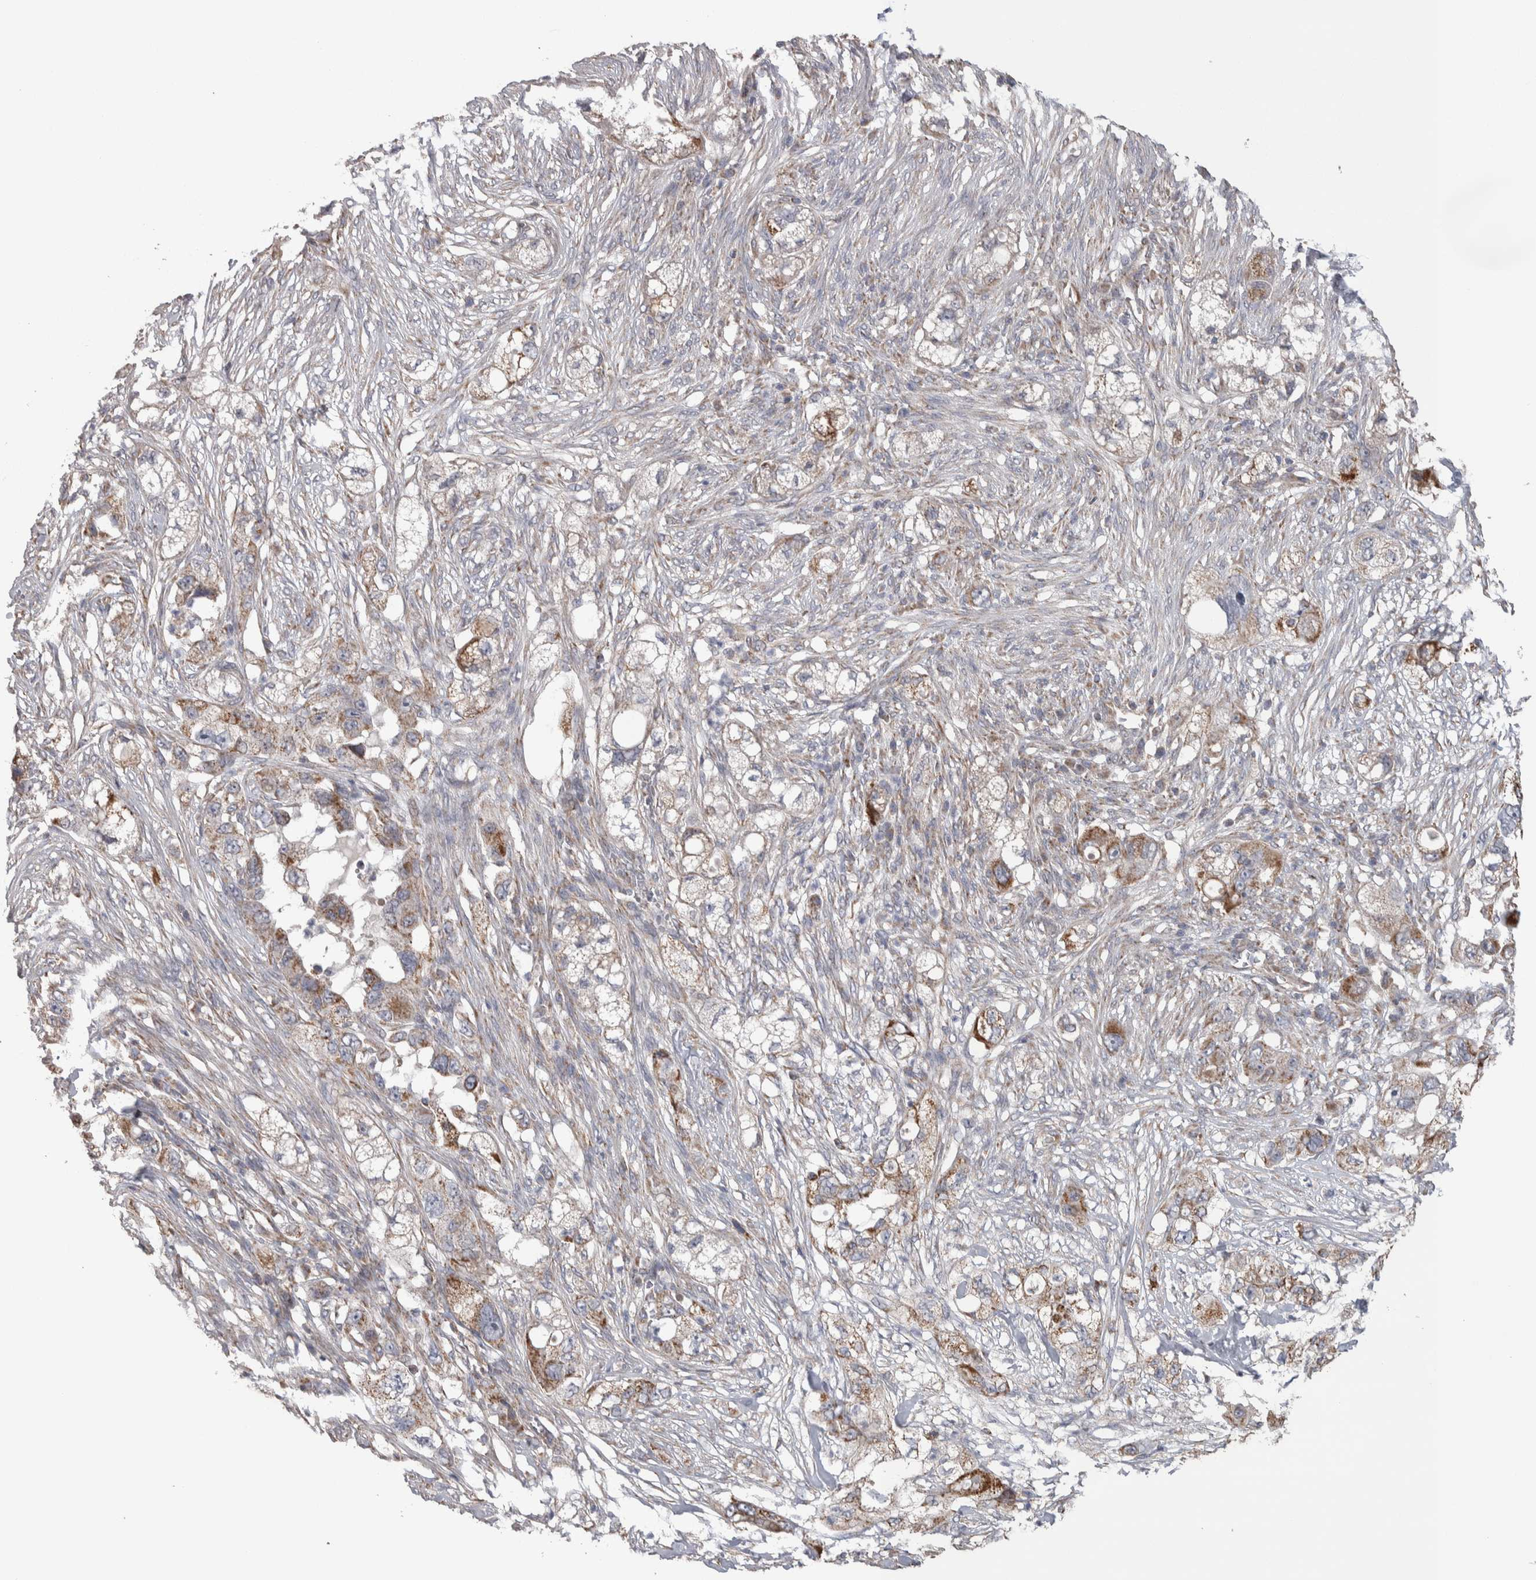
{"staining": {"intensity": "moderate", "quantity": "25%-75%", "location": "cytoplasmic/membranous"}, "tissue": "pancreatic cancer", "cell_type": "Tumor cells", "image_type": "cancer", "snomed": [{"axis": "morphology", "description": "Adenocarcinoma, NOS"}, {"axis": "topography", "description": "Pancreas"}], "caption": "About 25%-75% of tumor cells in pancreatic adenocarcinoma demonstrate moderate cytoplasmic/membranous protein expression as visualized by brown immunohistochemical staining.", "gene": "SCO1", "patient": {"sex": "female", "age": 78}}